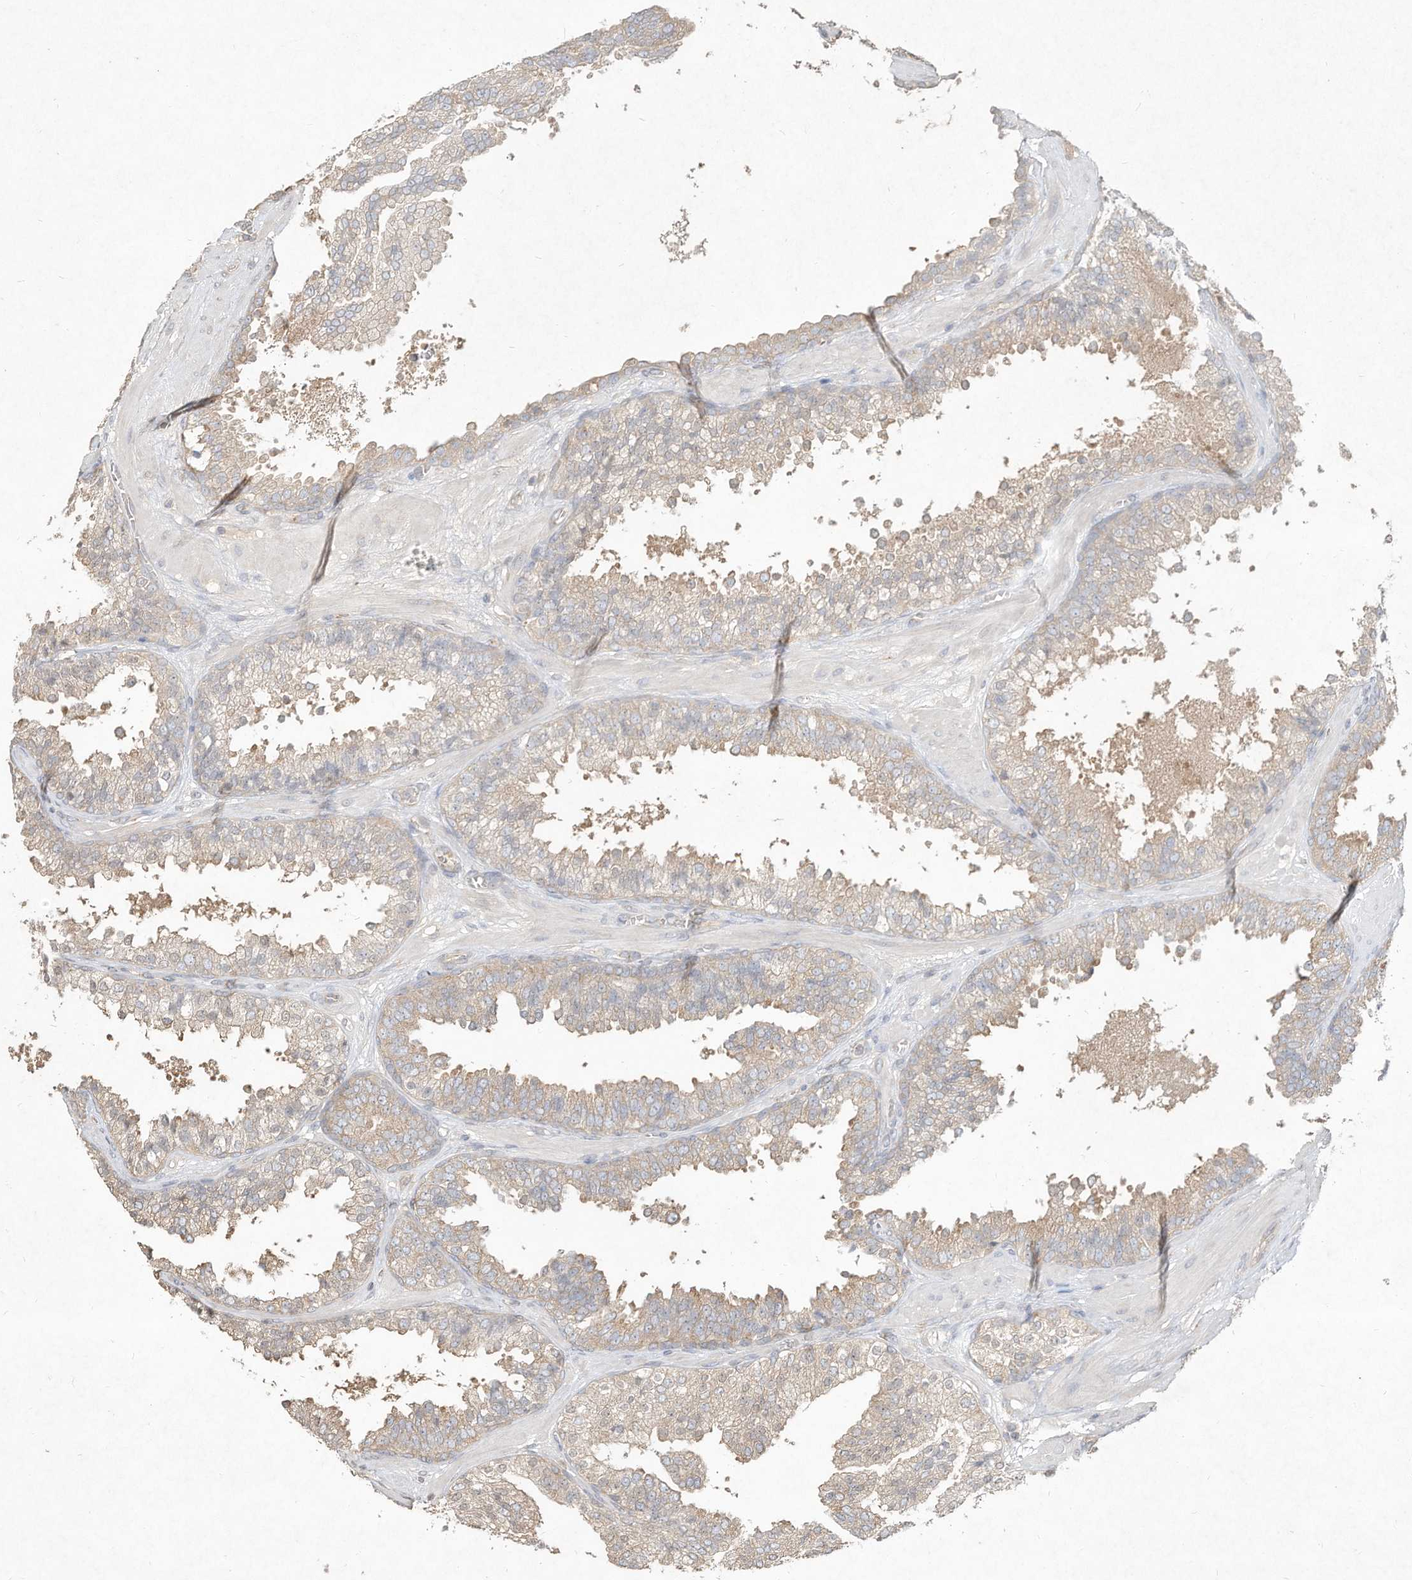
{"staining": {"intensity": "weak", "quantity": "<25%", "location": "cytoplasmic/membranous"}, "tissue": "prostate cancer", "cell_type": "Tumor cells", "image_type": "cancer", "snomed": [{"axis": "morphology", "description": "Adenocarcinoma, High grade"}, {"axis": "topography", "description": "Prostate"}], "caption": "This is an immunohistochemistry (IHC) image of prostate cancer (high-grade adenocarcinoma). There is no positivity in tumor cells.", "gene": "DYNC1I2", "patient": {"sex": "male", "age": 65}}